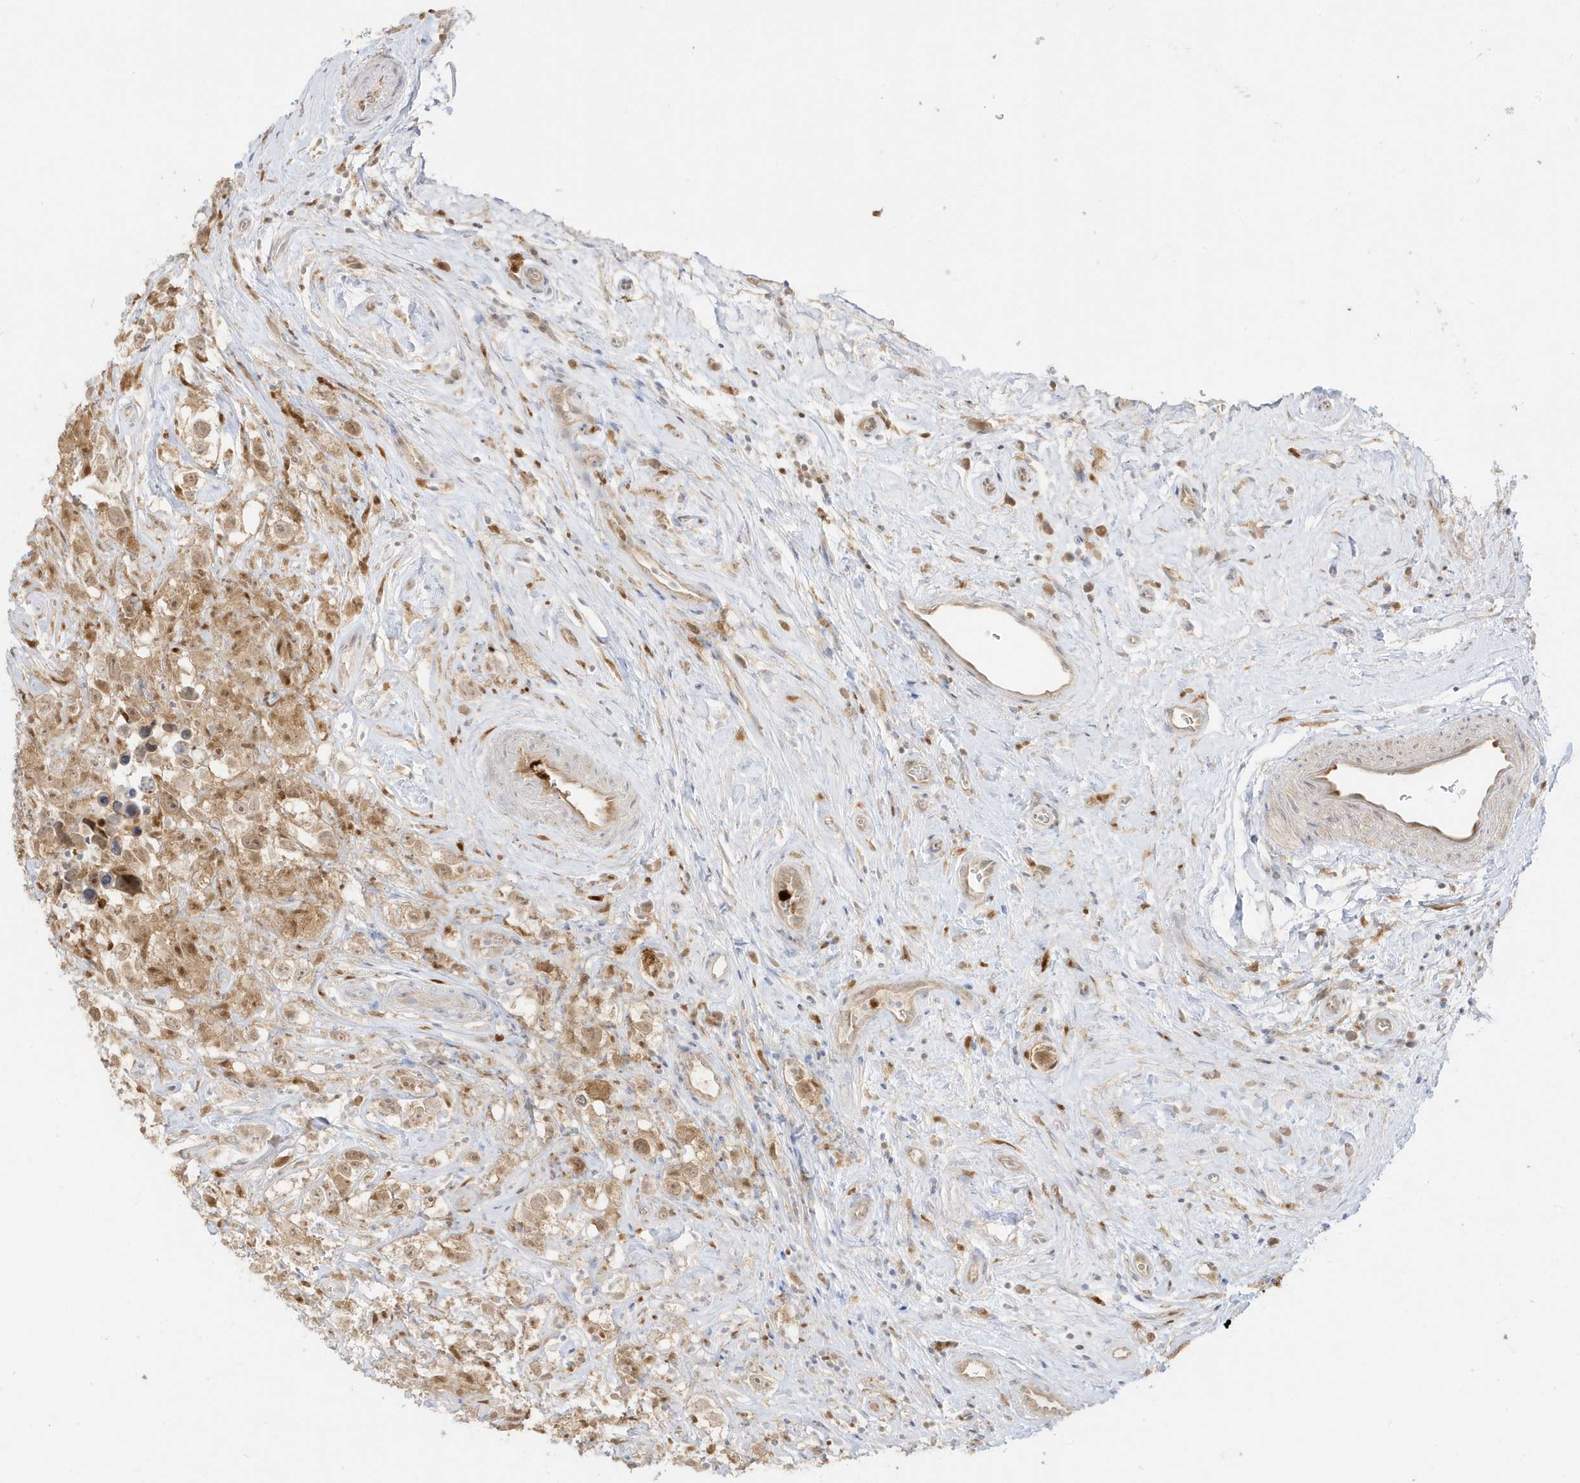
{"staining": {"intensity": "moderate", "quantity": ">75%", "location": "cytoplasmic/membranous,nuclear"}, "tissue": "testis cancer", "cell_type": "Tumor cells", "image_type": "cancer", "snomed": [{"axis": "morphology", "description": "Seminoma, NOS"}, {"axis": "topography", "description": "Testis"}], "caption": "A high-resolution histopathology image shows immunohistochemistry staining of testis cancer (seminoma), which exhibits moderate cytoplasmic/membranous and nuclear expression in about >75% of tumor cells.", "gene": "GCA", "patient": {"sex": "male", "age": 49}}